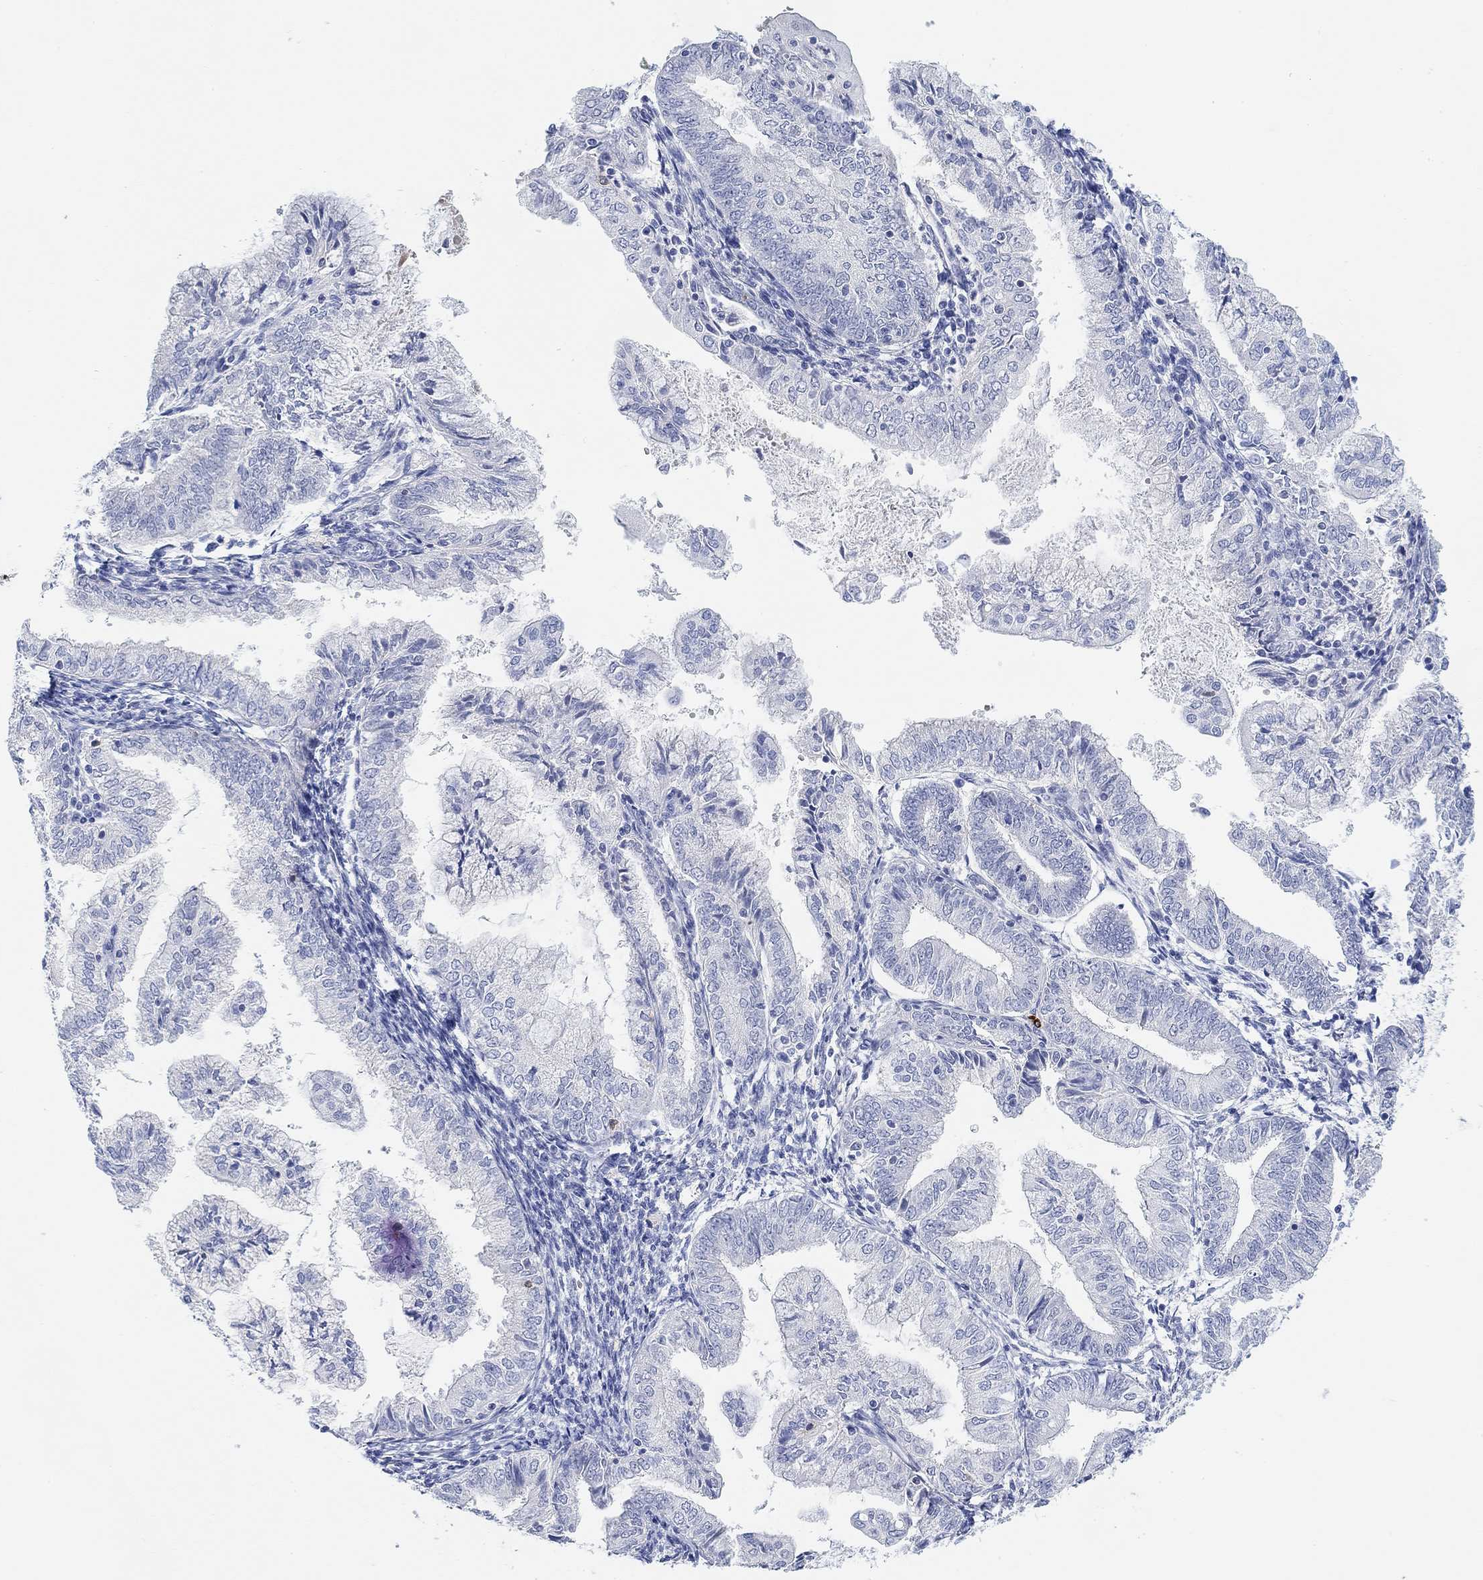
{"staining": {"intensity": "negative", "quantity": "none", "location": "none"}, "tissue": "endometrial cancer", "cell_type": "Tumor cells", "image_type": "cancer", "snomed": [{"axis": "morphology", "description": "Adenocarcinoma, NOS"}, {"axis": "topography", "description": "Endometrium"}], "caption": "Protein analysis of endometrial cancer (adenocarcinoma) demonstrates no significant expression in tumor cells.", "gene": "VAT1L", "patient": {"sex": "female", "age": 56}}